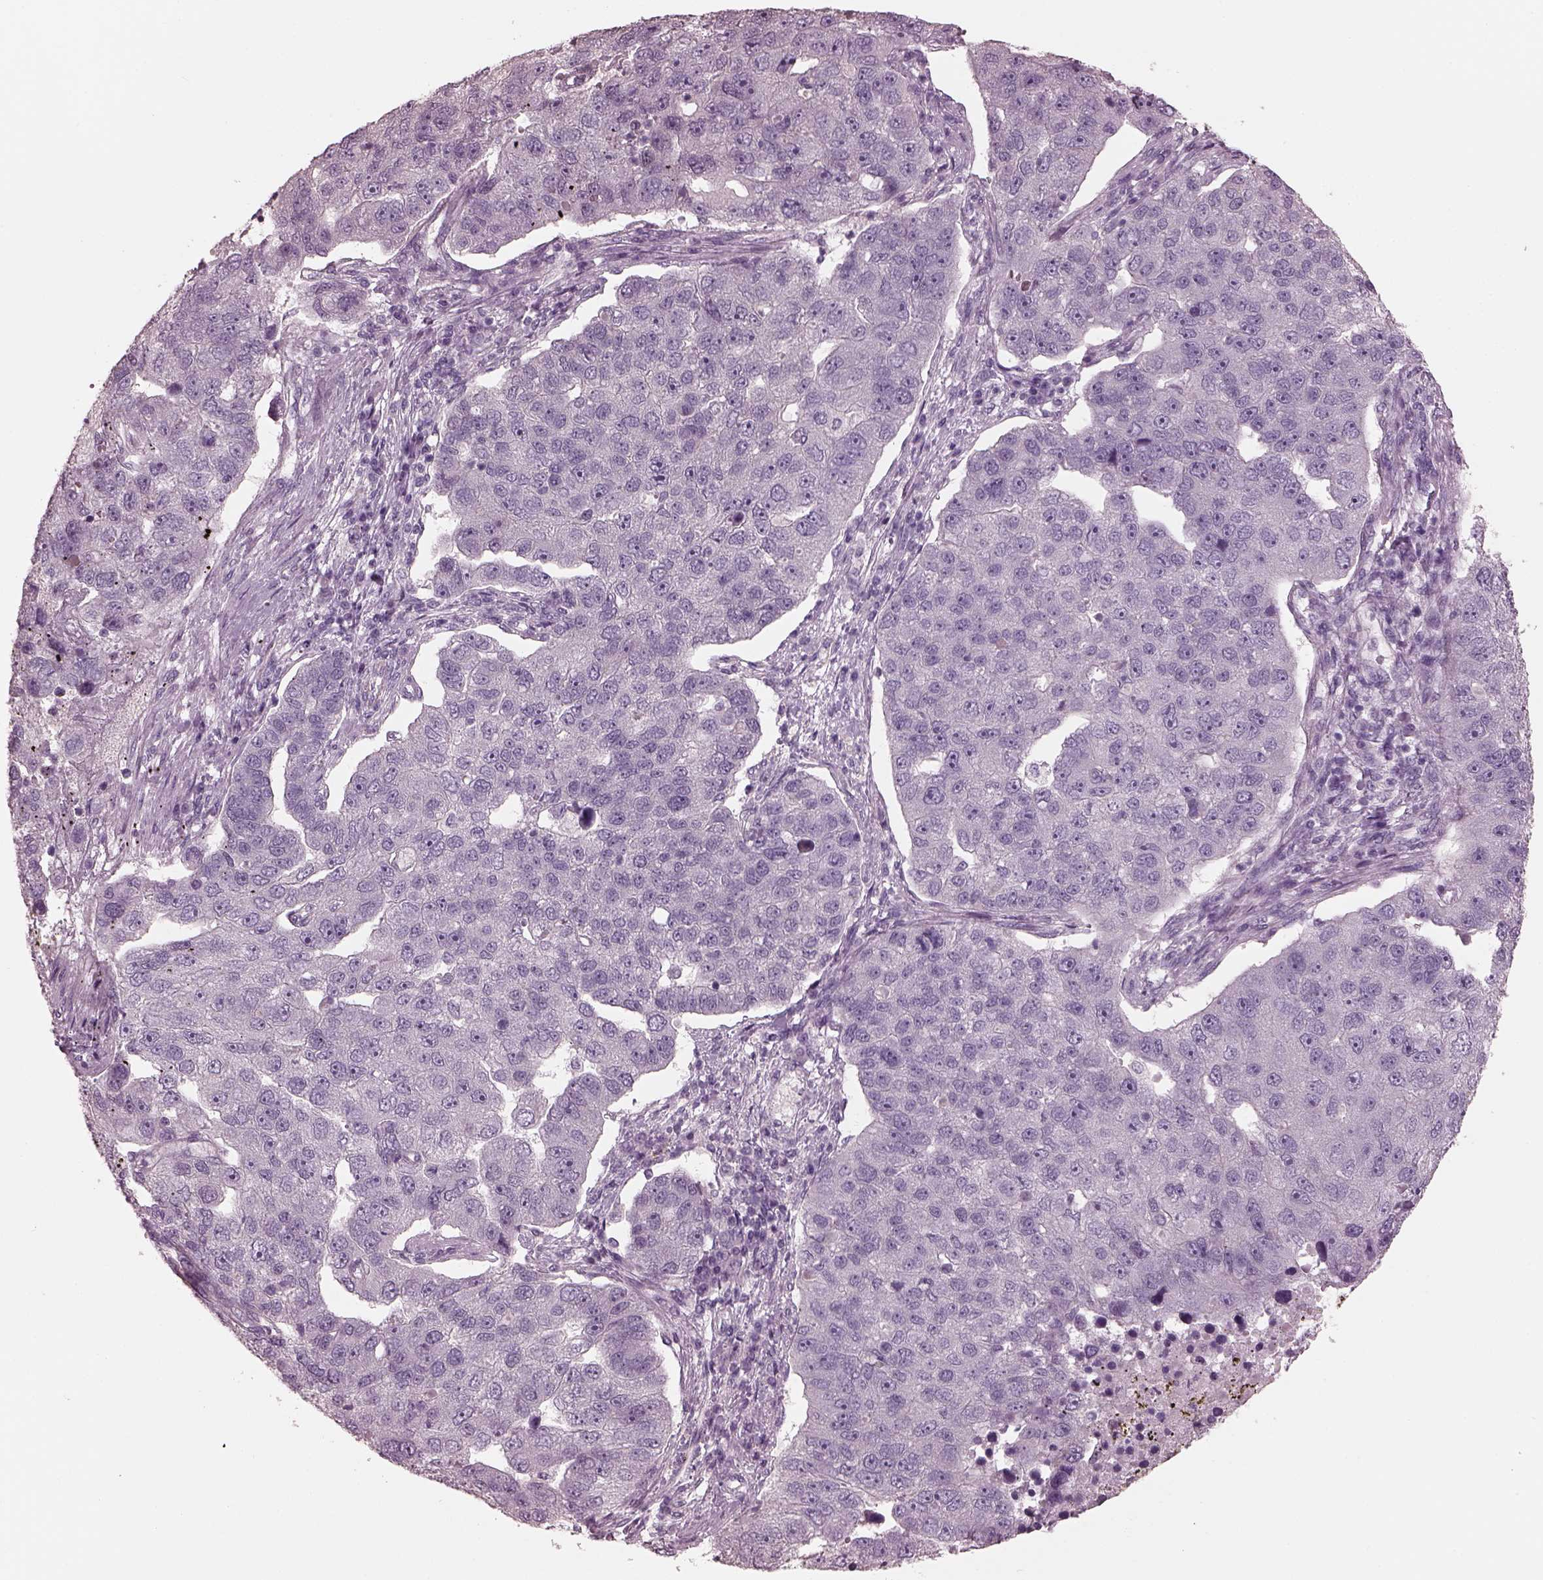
{"staining": {"intensity": "negative", "quantity": "none", "location": "none"}, "tissue": "pancreatic cancer", "cell_type": "Tumor cells", "image_type": "cancer", "snomed": [{"axis": "morphology", "description": "Adenocarcinoma, NOS"}, {"axis": "topography", "description": "Pancreas"}], "caption": "Immunohistochemistry micrograph of neoplastic tissue: pancreatic adenocarcinoma stained with DAB (3,3'-diaminobenzidine) exhibits no significant protein staining in tumor cells. (DAB immunohistochemistry, high magnification).", "gene": "OPTC", "patient": {"sex": "female", "age": 61}}